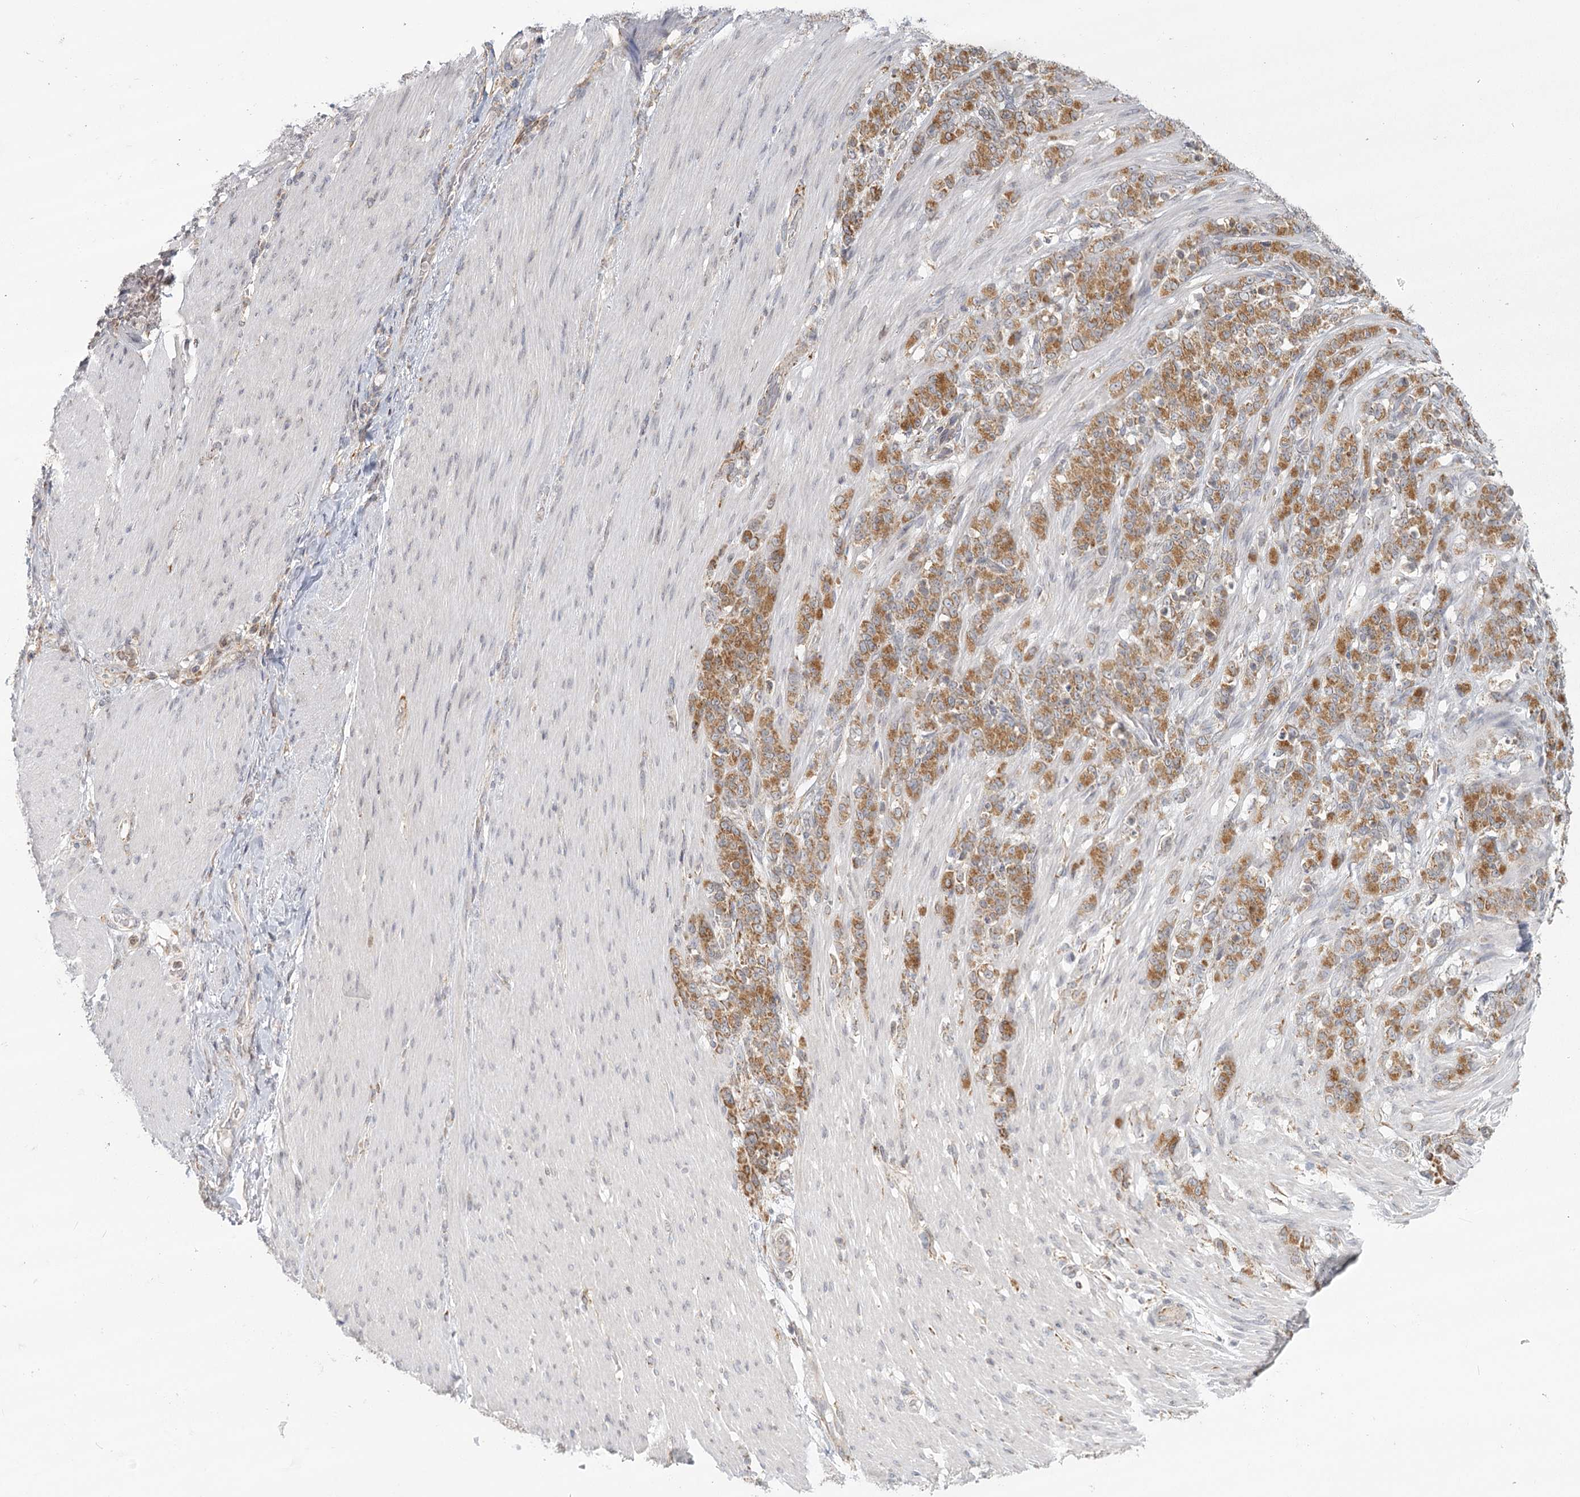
{"staining": {"intensity": "moderate", "quantity": ">75%", "location": "cytoplasmic/membranous"}, "tissue": "stomach cancer", "cell_type": "Tumor cells", "image_type": "cancer", "snomed": [{"axis": "morphology", "description": "Adenocarcinoma, NOS"}, {"axis": "topography", "description": "Stomach"}], "caption": "Protein staining of adenocarcinoma (stomach) tissue displays moderate cytoplasmic/membranous positivity in about >75% of tumor cells. The staining was performed using DAB, with brown indicating positive protein expression. Nuclei are stained blue with hematoxylin.", "gene": "LACTB", "patient": {"sex": "female", "age": 79}}